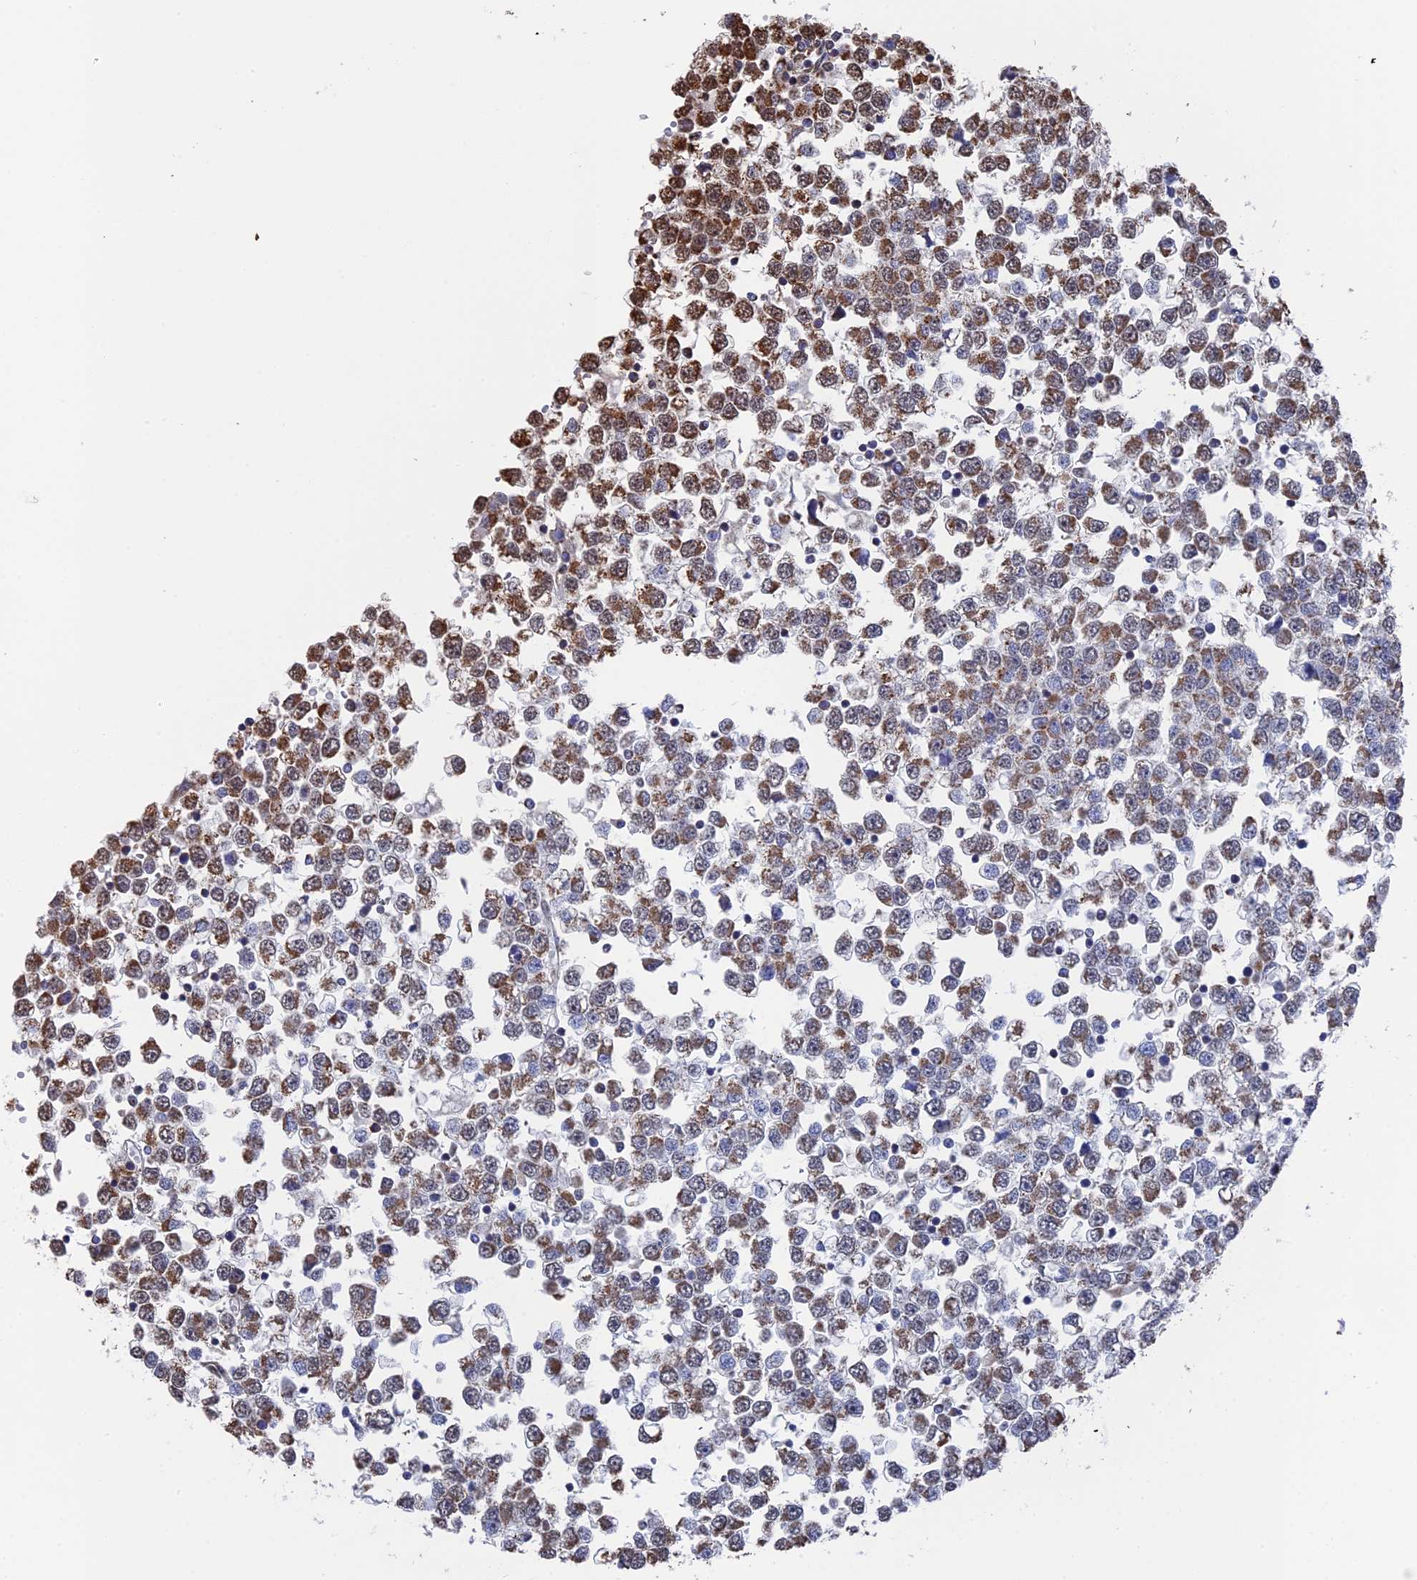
{"staining": {"intensity": "moderate", "quantity": "<25%", "location": "cytoplasmic/membranous,nuclear"}, "tissue": "testis cancer", "cell_type": "Tumor cells", "image_type": "cancer", "snomed": [{"axis": "morphology", "description": "Seminoma, NOS"}, {"axis": "topography", "description": "Testis"}], "caption": "DAB (3,3'-diaminobenzidine) immunohistochemical staining of testis seminoma shows moderate cytoplasmic/membranous and nuclear protein staining in approximately <25% of tumor cells.", "gene": "SMG9", "patient": {"sex": "male", "age": 65}}